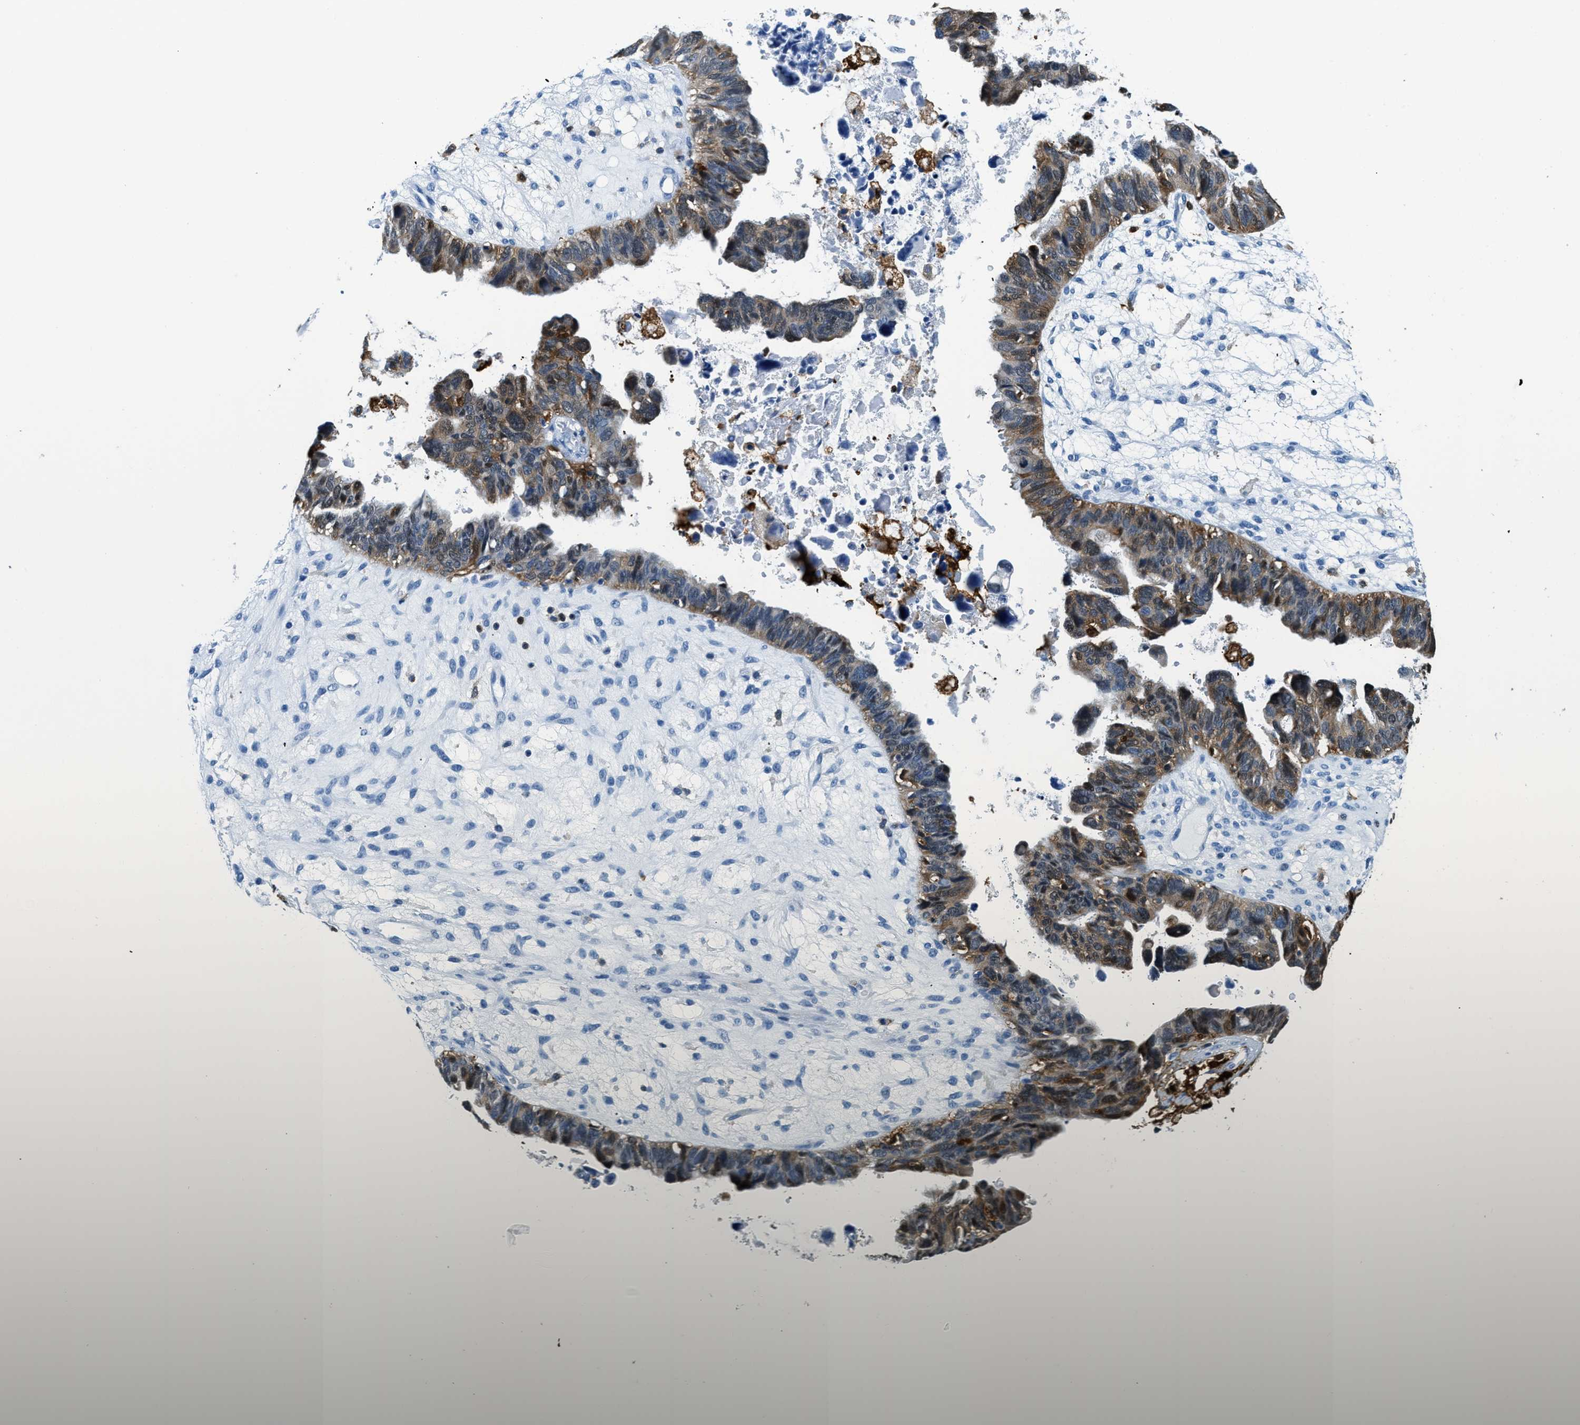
{"staining": {"intensity": "moderate", "quantity": "25%-75%", "location": "cytoplasmic/membranous,nuclear"}, "tissue": "ovarian cancer", "cell_type": "Tumor cells", "image_type": "cancer", "snomed": [{"axis": "morphology", "description": "Cystadenocarcinoma, serous, NOS"}, {"axis": "topography", "description": "Ovary"}], "caption": "The histopathology image reveals immunohistochemical staining of serous cystadenocarcinoma (ovarian). There is moderate cytoplasmic/membranous and nuclear expression is identified in about 25%-75% of tumor cells. (IHC, brightfield microscopy, high magnification).", "gene": "CAPG", "patient": {"sex": "female", "age": 79}}